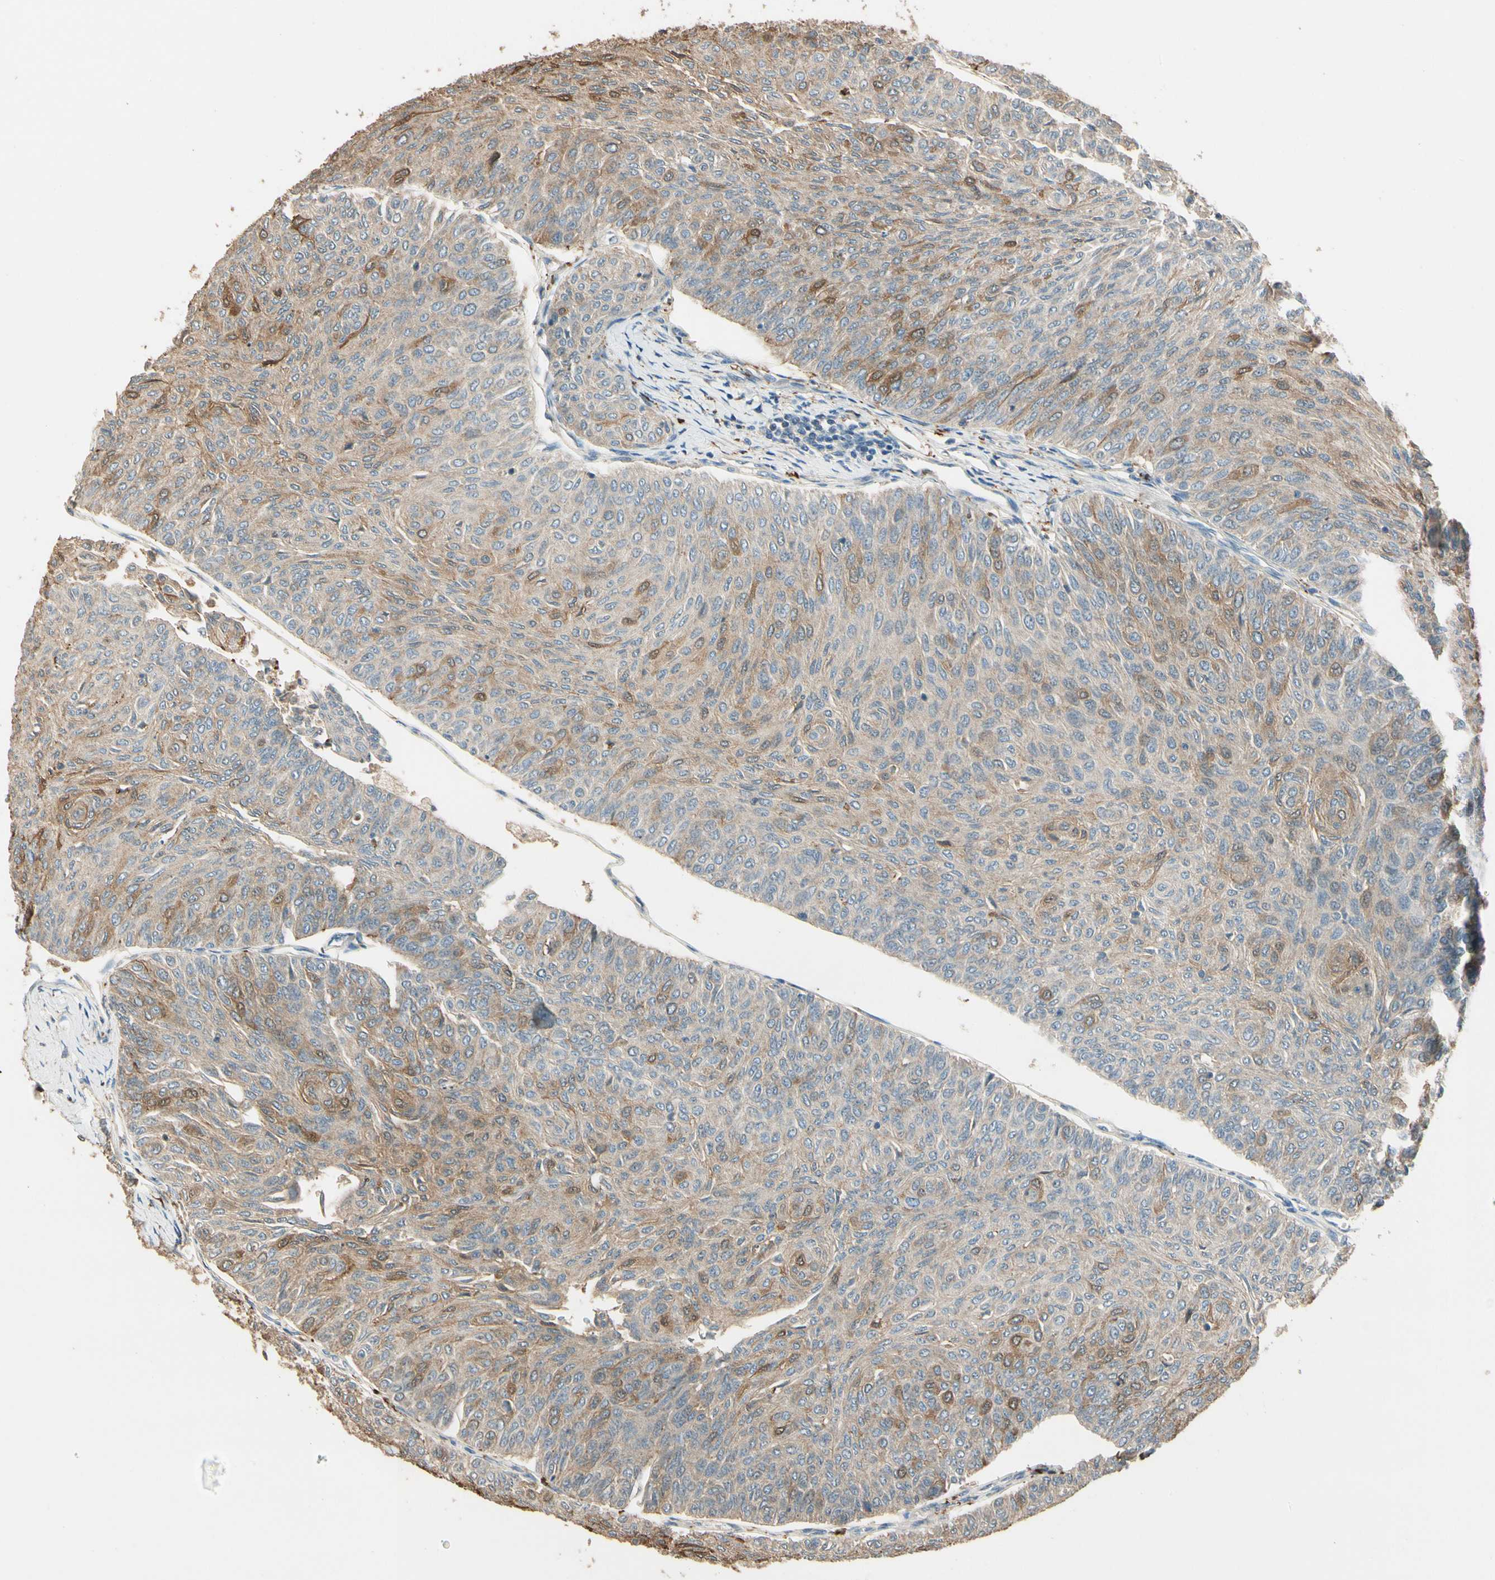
{"staining": {"intensity": "moderate", "quantity": "25%-75%", "location": "cytoplasmic/membranous"}, "tissue": "urothelial cancer", "cell_type": "Tumor cells", "image_type": "cancer", "snomed": [{"axis": "morphology", "description": "Urothelial carcinoma, Low grade"}, {"axis": "topography", "description": "Urinary bladder"}], "caption": "Protein expression by immunohistochemistry (IHC) displays moderate cytoplasmic/membranous positivity in about 25%-75% of tumor cells in urothelial cancer.", "gene": "CDH6", "patient": {"sex": "male", "age": 78}}